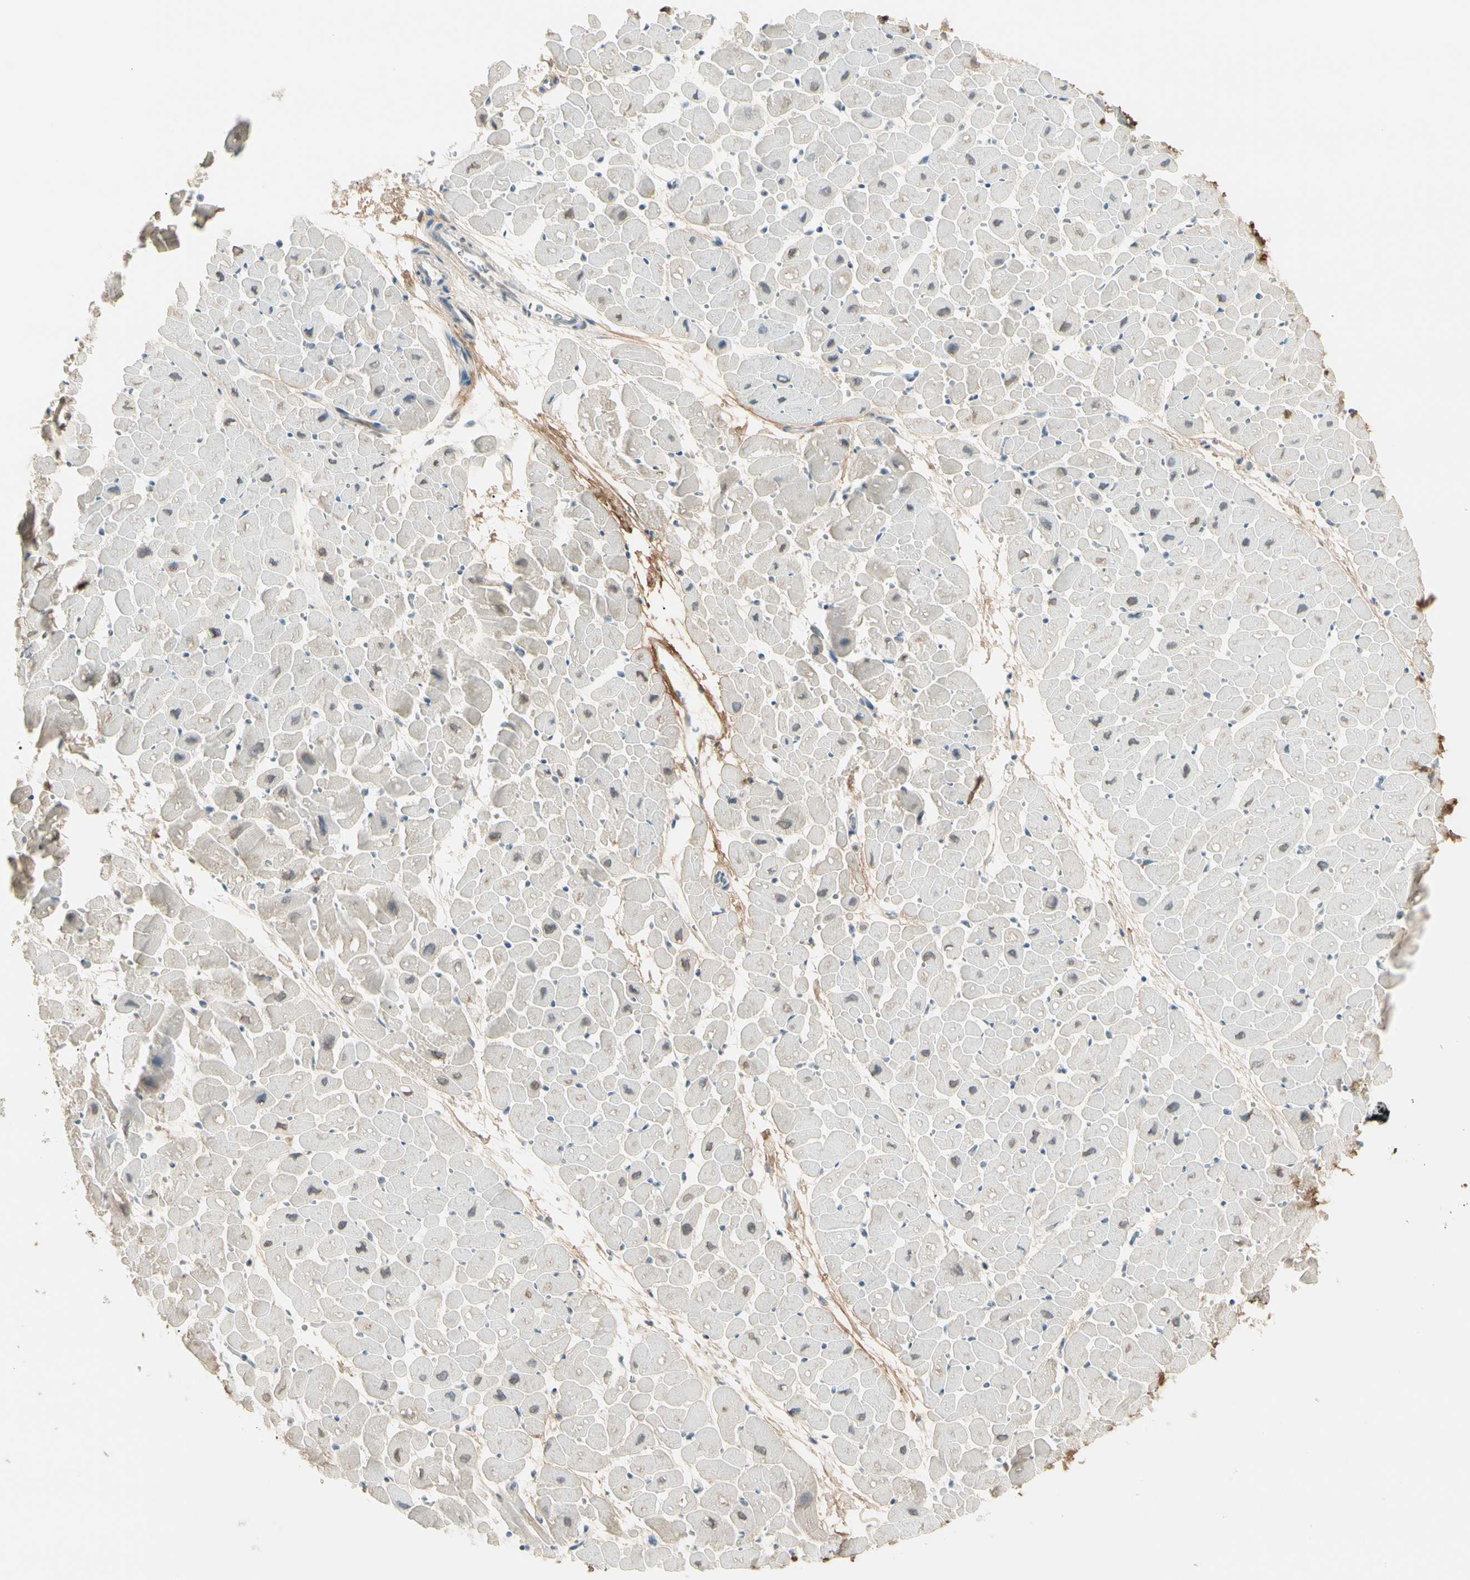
{"staining": {"intensity": "negative", "quantity": "none", "location": "none"}, "tissue": "heart muscle", "cell_type": "Cardiomyocytes", "image_type": "normal", "snomed": [{"axis": "morphology", "description": "Normal tissue, NOS"}, {"axis": "topography", "description": "Heart"}], "caption": "IHC micrograph of normal human heart muscle stained for a protein (brown), which shows no expression in cardiomyocytes.", "gene": "ASPN", "patient": {"sex": "male", "age": 45}}